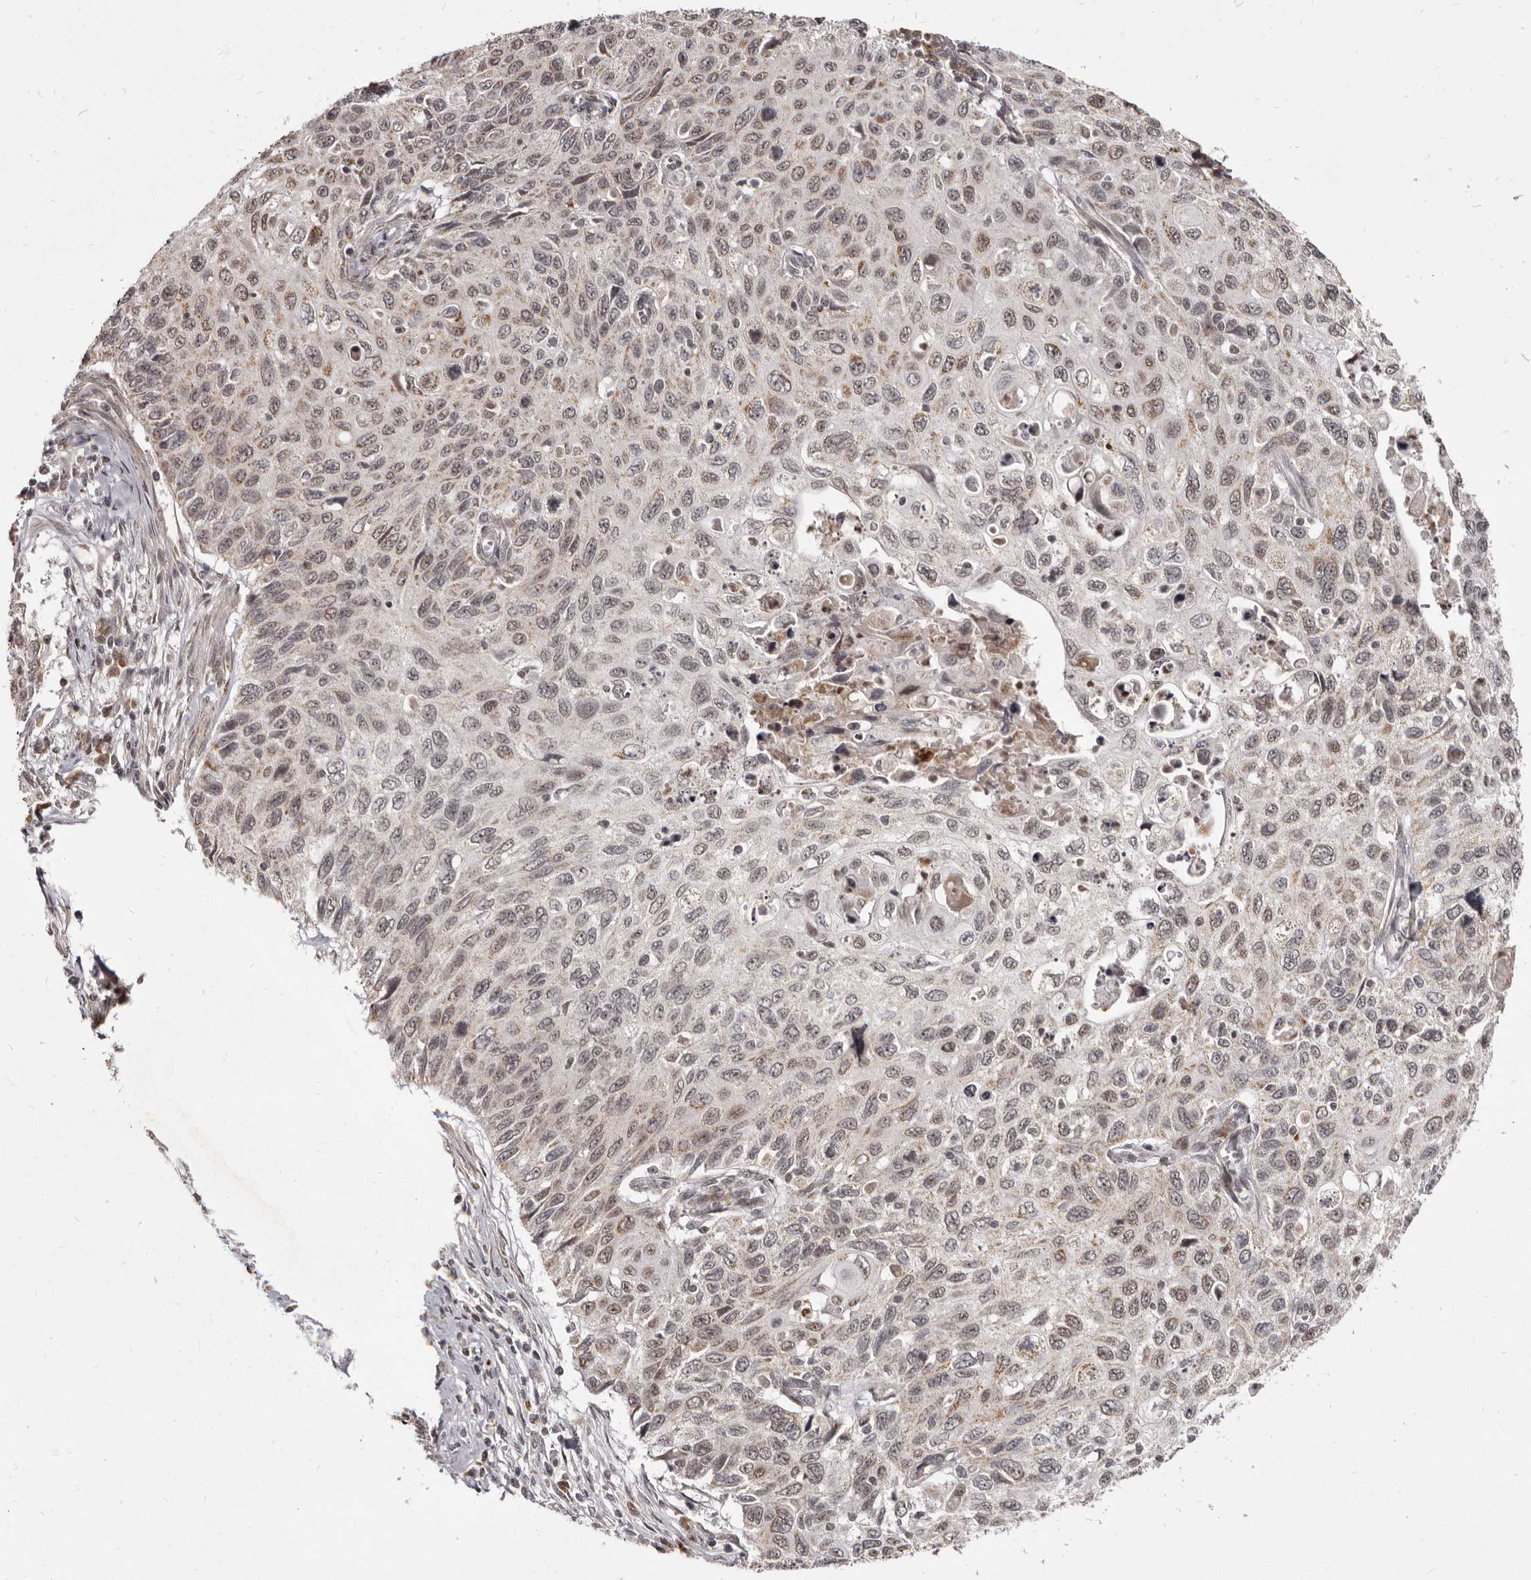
{"staining": {"intensity": "weak", "quantity": "<25%", "location": "cytoplasmic/membranous"}, "tissue": "cervical cancer", "cell_type": "Tumor cells", "image_type": "cancer", "snomed": [{"axis": "morphology", "description": "Squamous cell carcinoma, NOS"}, {"axis": "topography", "description": "Cervix"}], "caption": "DAB immunohistochemical staining of cervical cancer (squamous cell carcinoma) displays no significant expression in tumor cells.", "gene": "THUMPD1", "patient": {"sex": "female", "age": 70}}